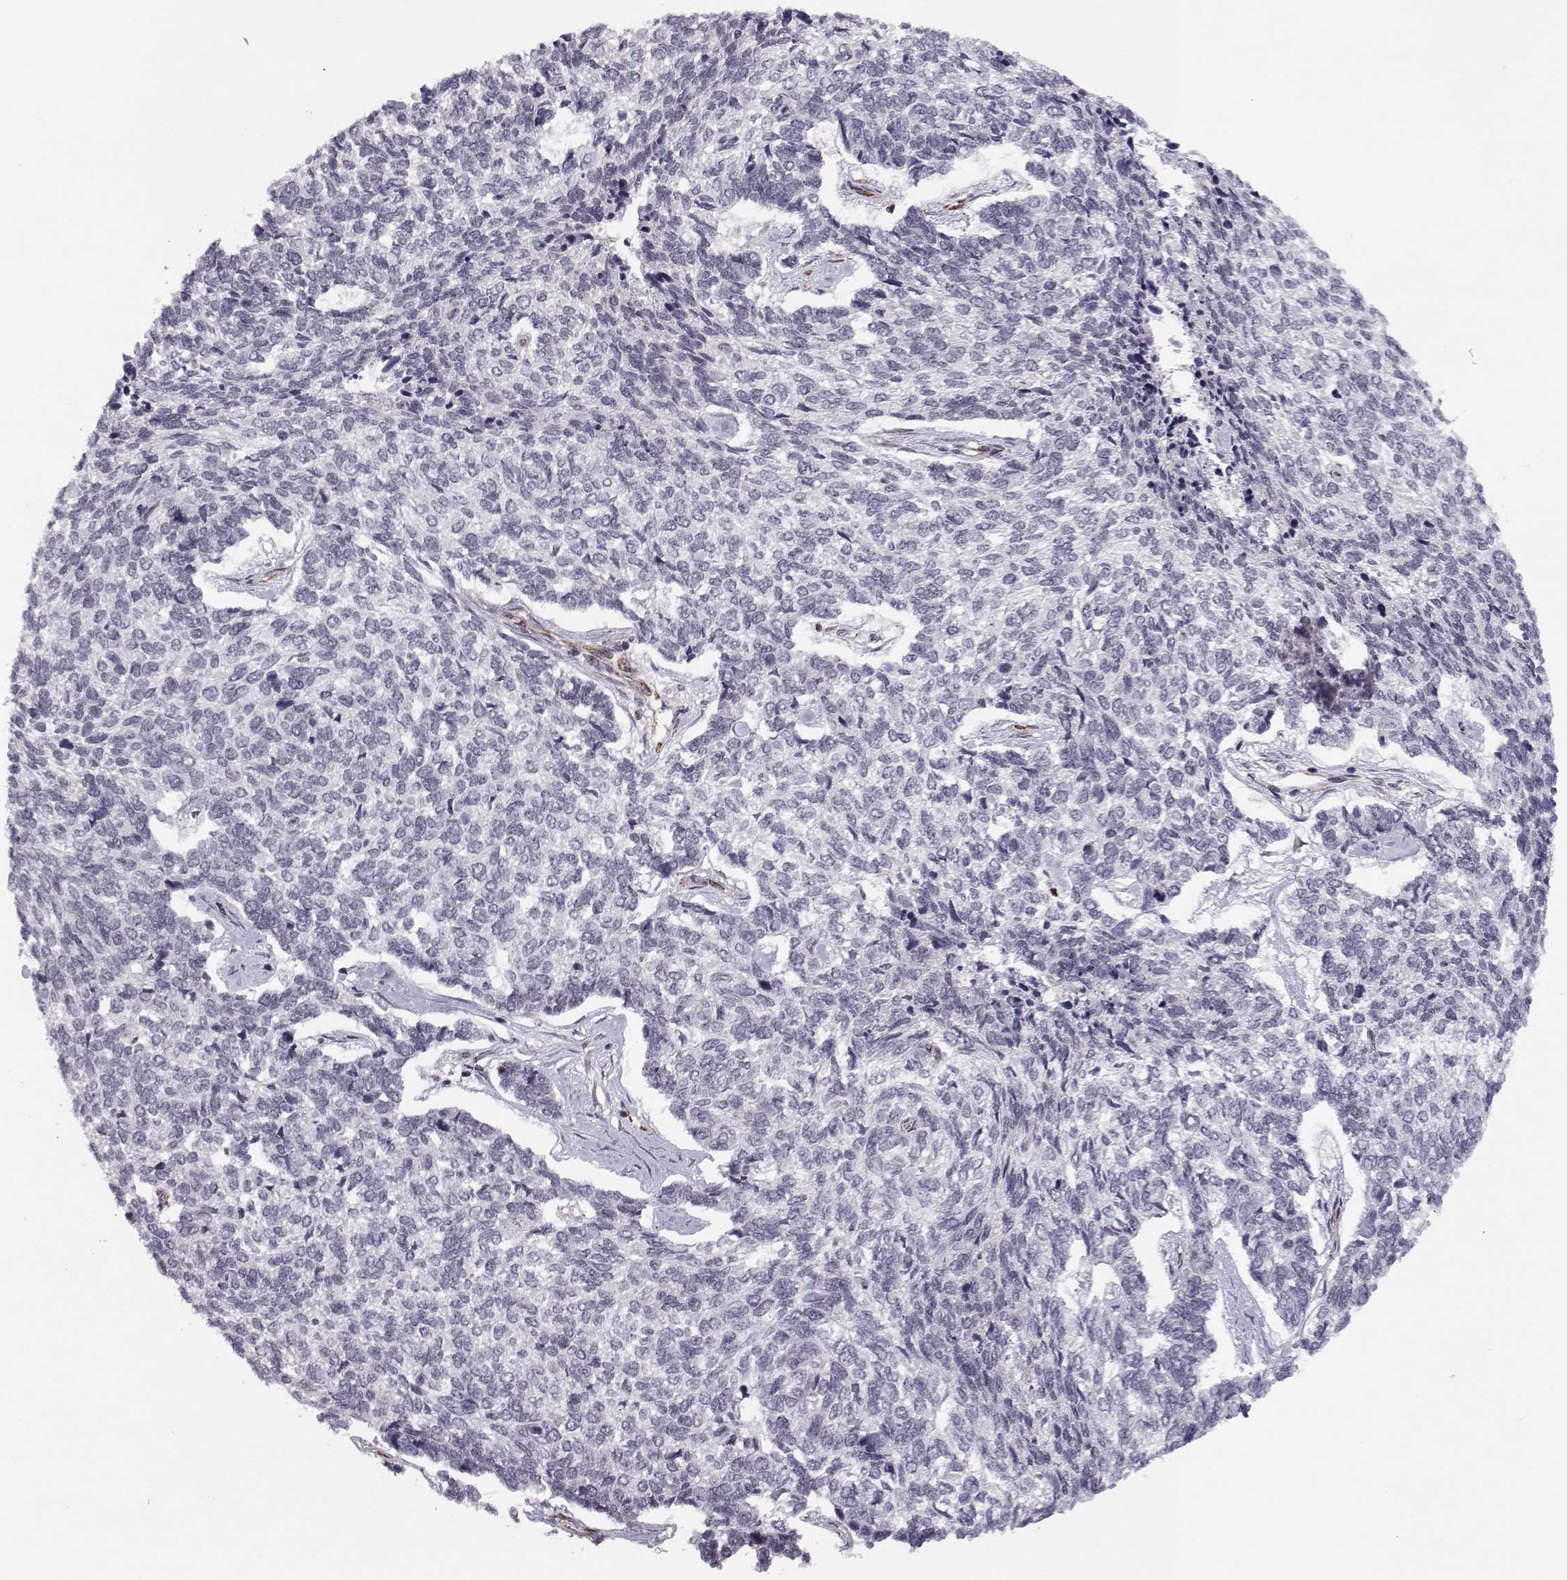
{"staining": {"intensity": "negative", "quantity": "none", "location": "none"}, "tissue": "skin cancer", "cell_type": "Tumor cells", "image_type": "cancer", "snomed": [{"axis": "morphology", "description": "Basal cell carcinoma"}, {"axis": "topography", "description": "Skin"}], "caption": "DAB (3,3'-diaminobenzidine) immunohistochemical staining of human skin cancer reveals no significant expression in tumor cells.", "gene": "KIF13B", "patient": {"sex": "female", "age": 65}}